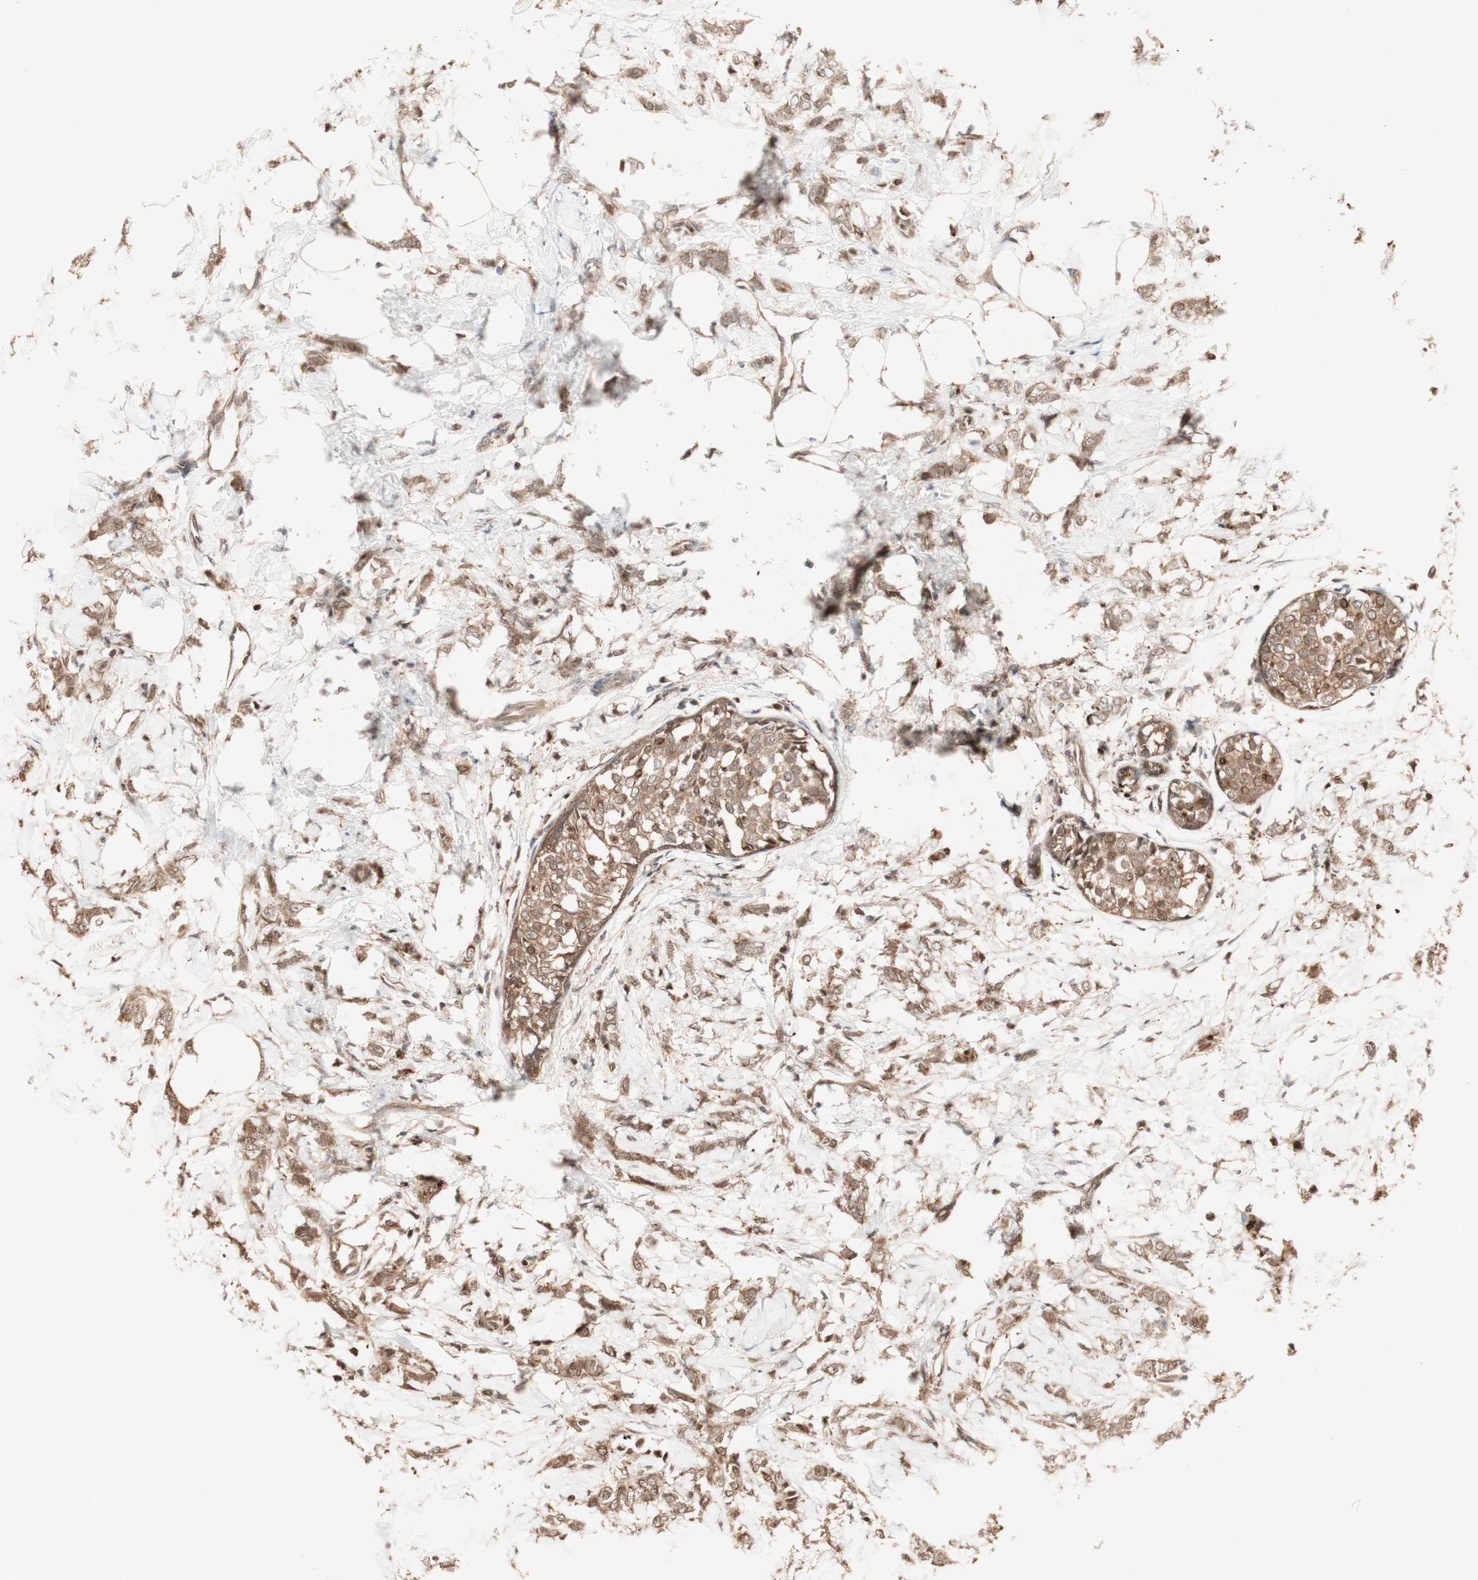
{"staining": {"intensity": "moderate", "quantity": ">75%", "location": "cytoplasmic/membranous,nuclear"}, "tissue": "breast cancer", "cell_type": "Tumor cells", "image_type": "cancer", "snomed": [{"axis": "morphology", "description": "Lobular carcinoma, in situ"}, {"axis": "morphology", "description": "Lobular carcinoma"}, {"axis": "topography", "description": "Breast"}], "caption": "Human breast cancer stained for a protein (brown) exhibits moderate cytoplasmic/membranous and nuclear positive staining in about >75% of tumor cells.", "gene": "YWHAB", "patient": {"sex": "female", "age": 41}}